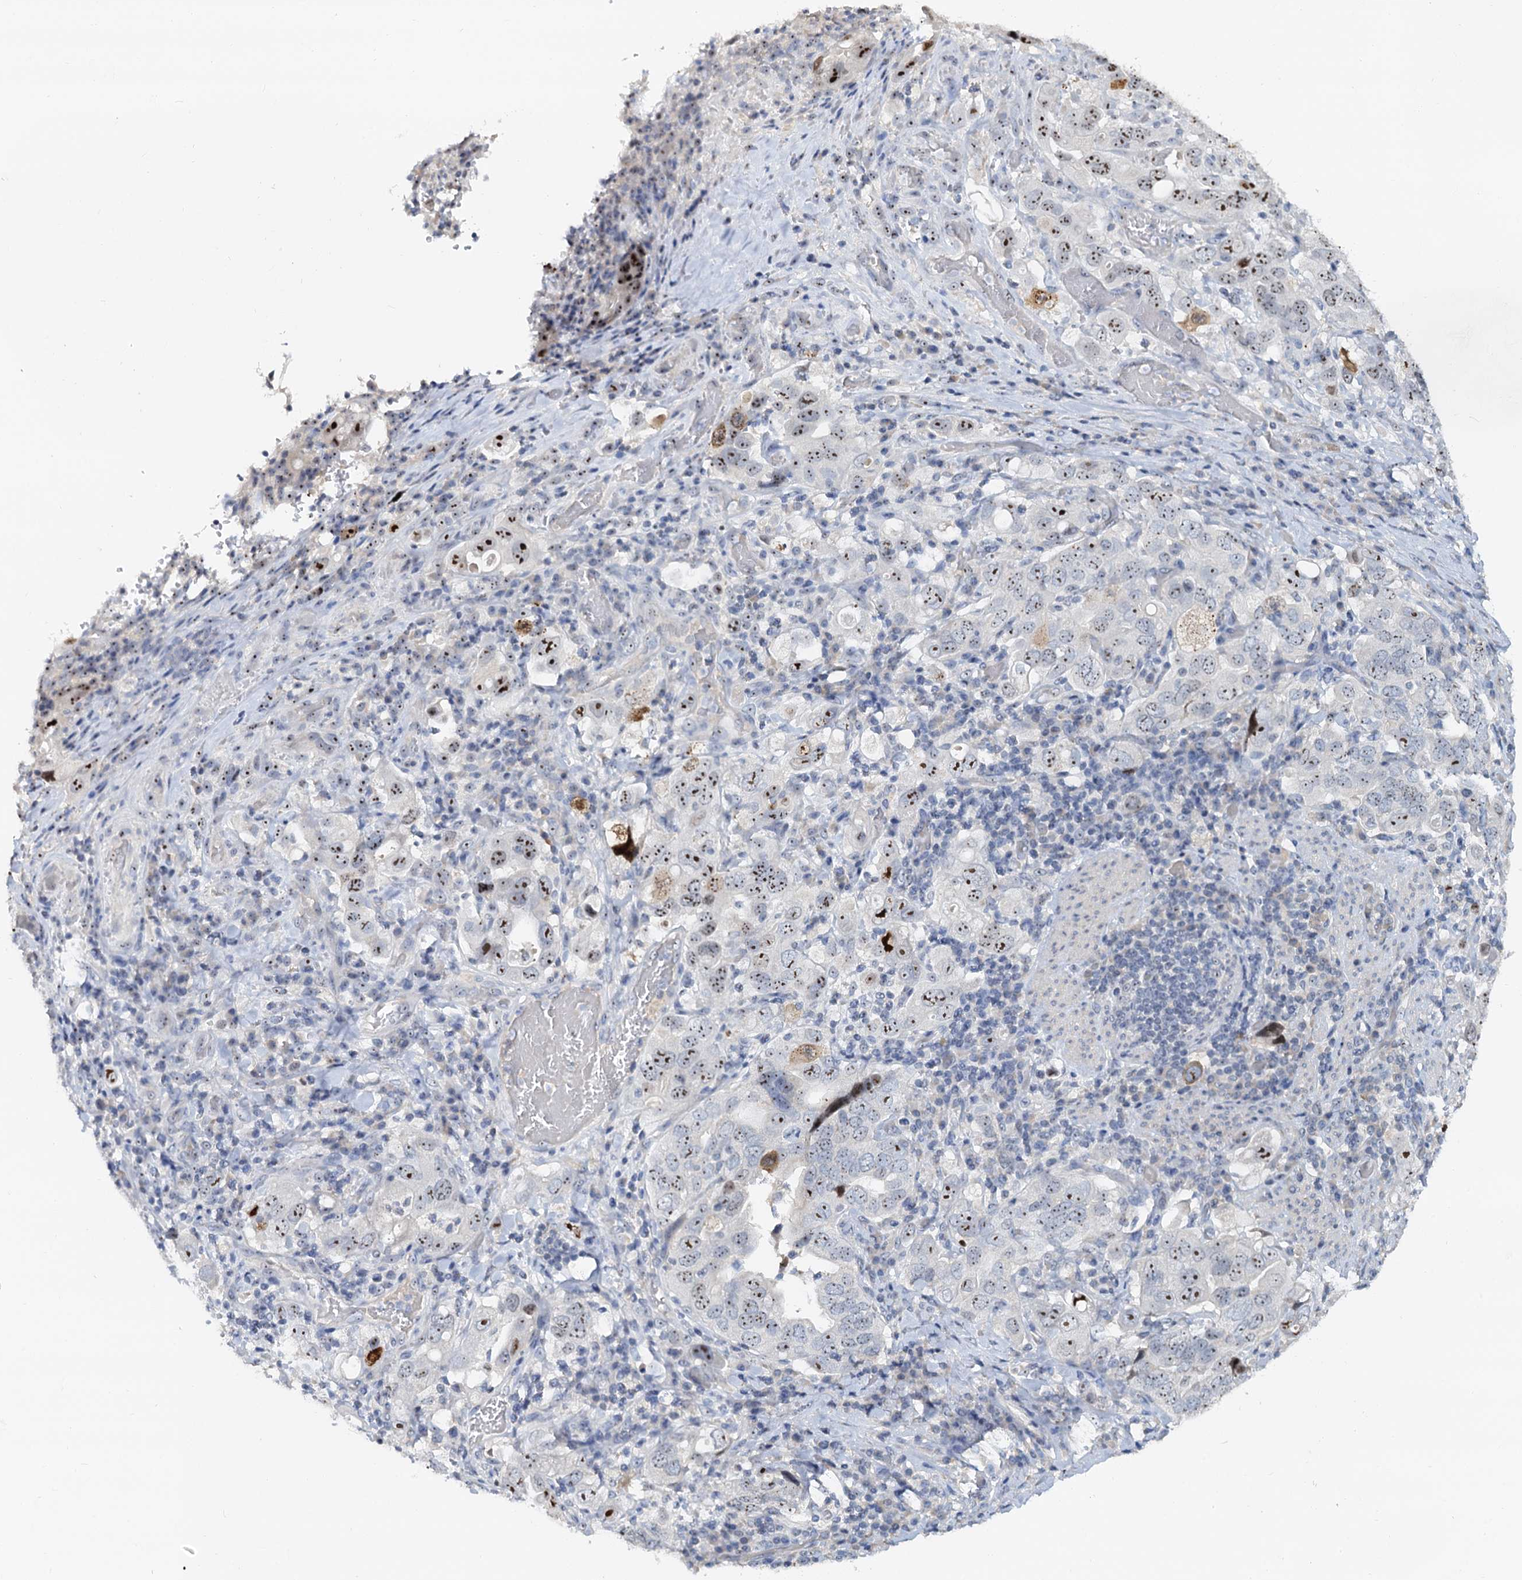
{"staining": {"intensity": "moderate", "quantity": "25%-75%", "location": "nuclear"}, "tissue": "stomach cancer", "cell_type": "Tumor cells", "image_type": "cancer", "snomed": [{"axis": "morphology", "description": "Adenocarcinoma, NOS"}, {"axis": "topography", "description": "Stomach, upper"}], "caption": "Immunohistochemistry (IHC) image of stomach cancer (adenocarcinoma) stained for a protein (brown), which demonstrates medium levels of moderate nuclear staining in approximately 25%-75% of tumor cells.", "gene": "NOP2", "patient": {"sex": "male", "age": 62}}